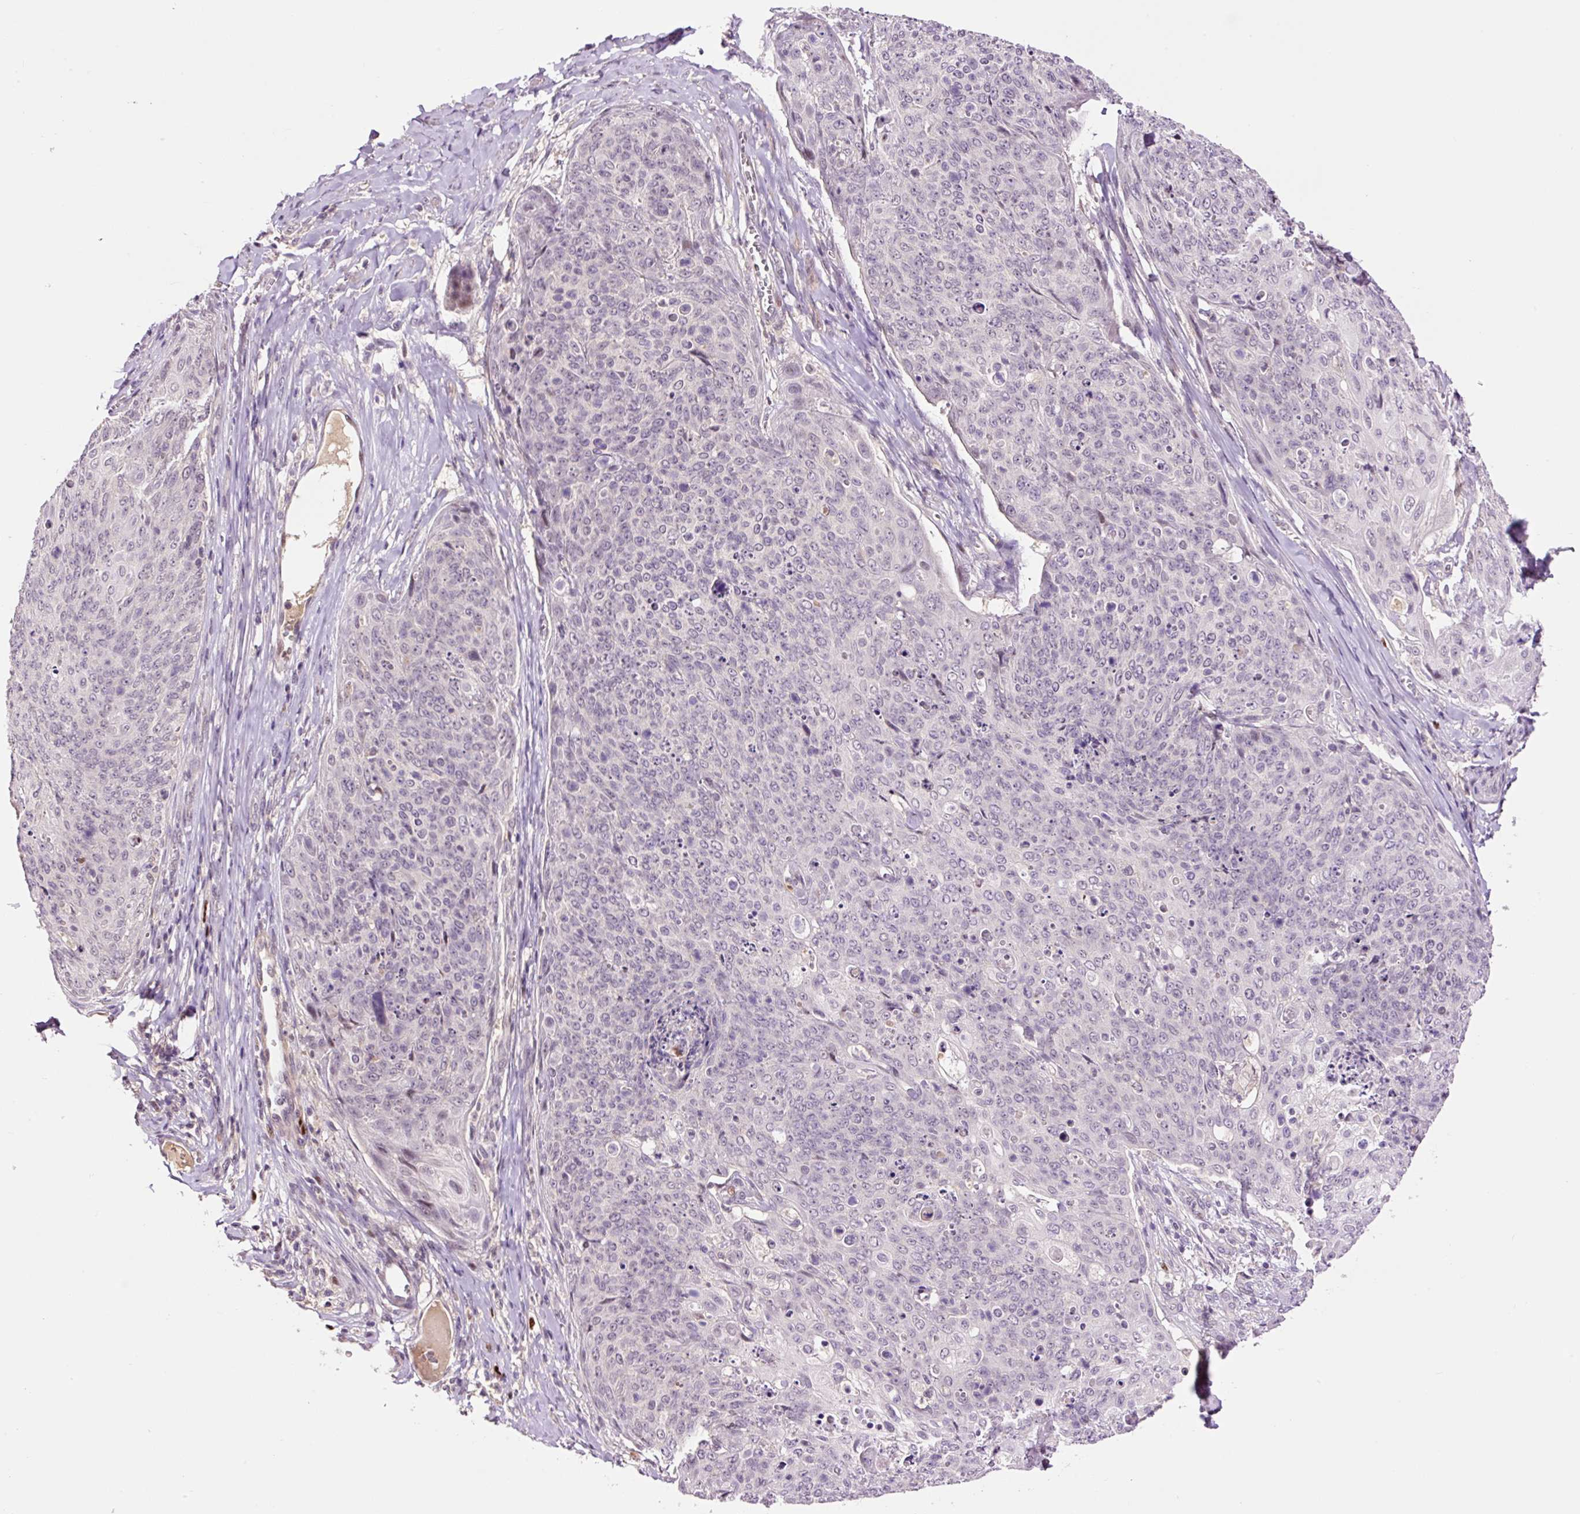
{"staining": {"intensity": "negative", "quantity": "none", "location": "none"}, "tissue": "skin cancer", "cell_type": "Tumor cells", "image_type": "cancer", "snomed": [{"axis": "morphology", "description": "Squamous cell carcinoma, NOS"}, {"axis": "topography", "description": "Skin"}, {"axis": "topography", "description": "Vulva"}], "caption": "Tumor cells show no significant expression in skin squamous cell carcinoma.", "gene": "DPPA4", "patient": {"sex": "female", "age": 85}}